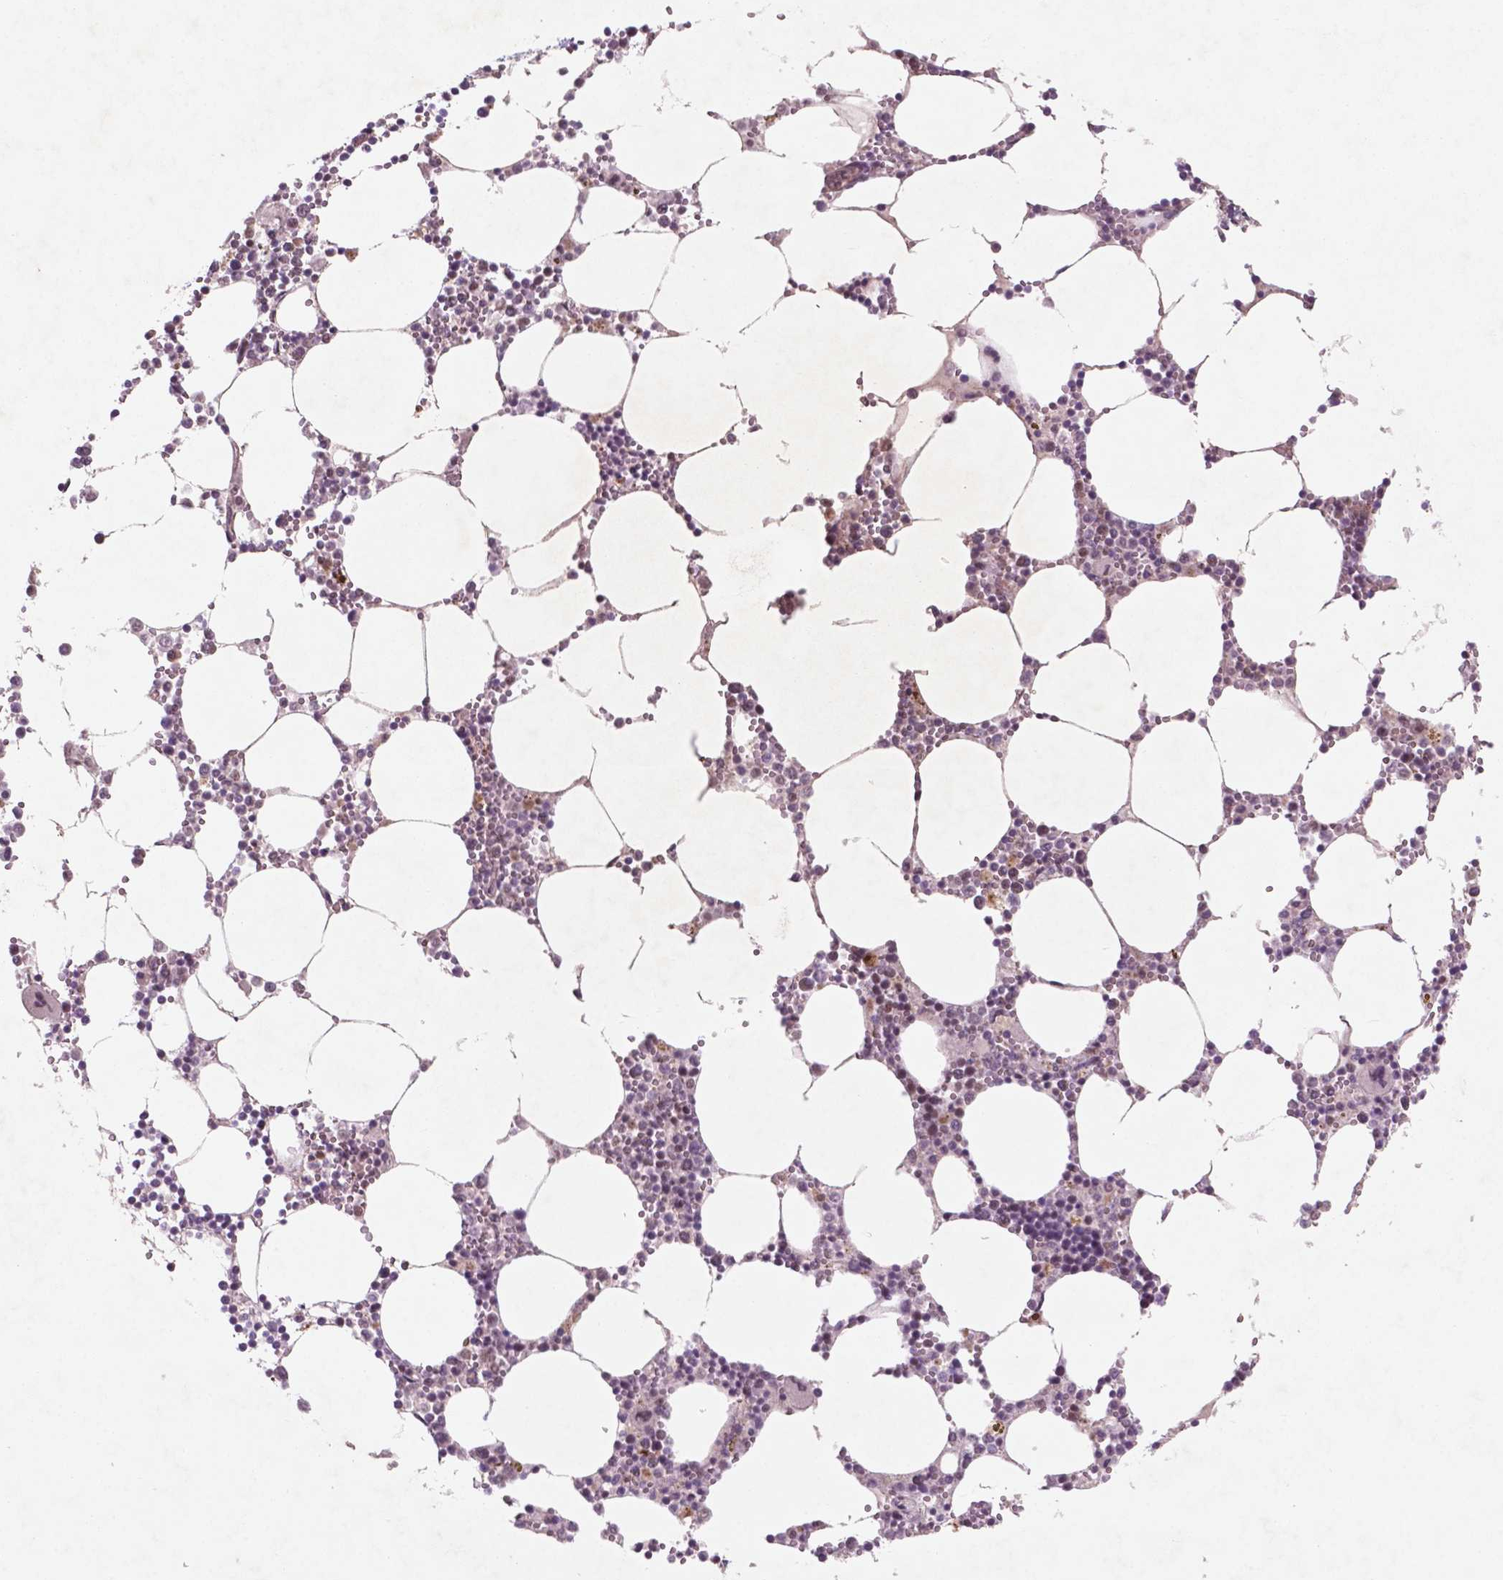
{"staining": {"intensity": "strong", "quantity": "25%-75%", "location": "nuclear"}, "tissue": "bone marrow", "cell_type": "Hematopoietic cells", "image_type": "normal", "snomed": [{"axis": "morphology", "description": "Normal tissue, NOS"}, {"axis": "topography", "description": "Bone marrow"}], "caption": "Protein staining of unremarkable bone marrow exhibits strong nuclear expression in about 25%-75% of hematopoietic cells.", "gene": "CTR9", "patient": {"sex": "male", "age": 54}}